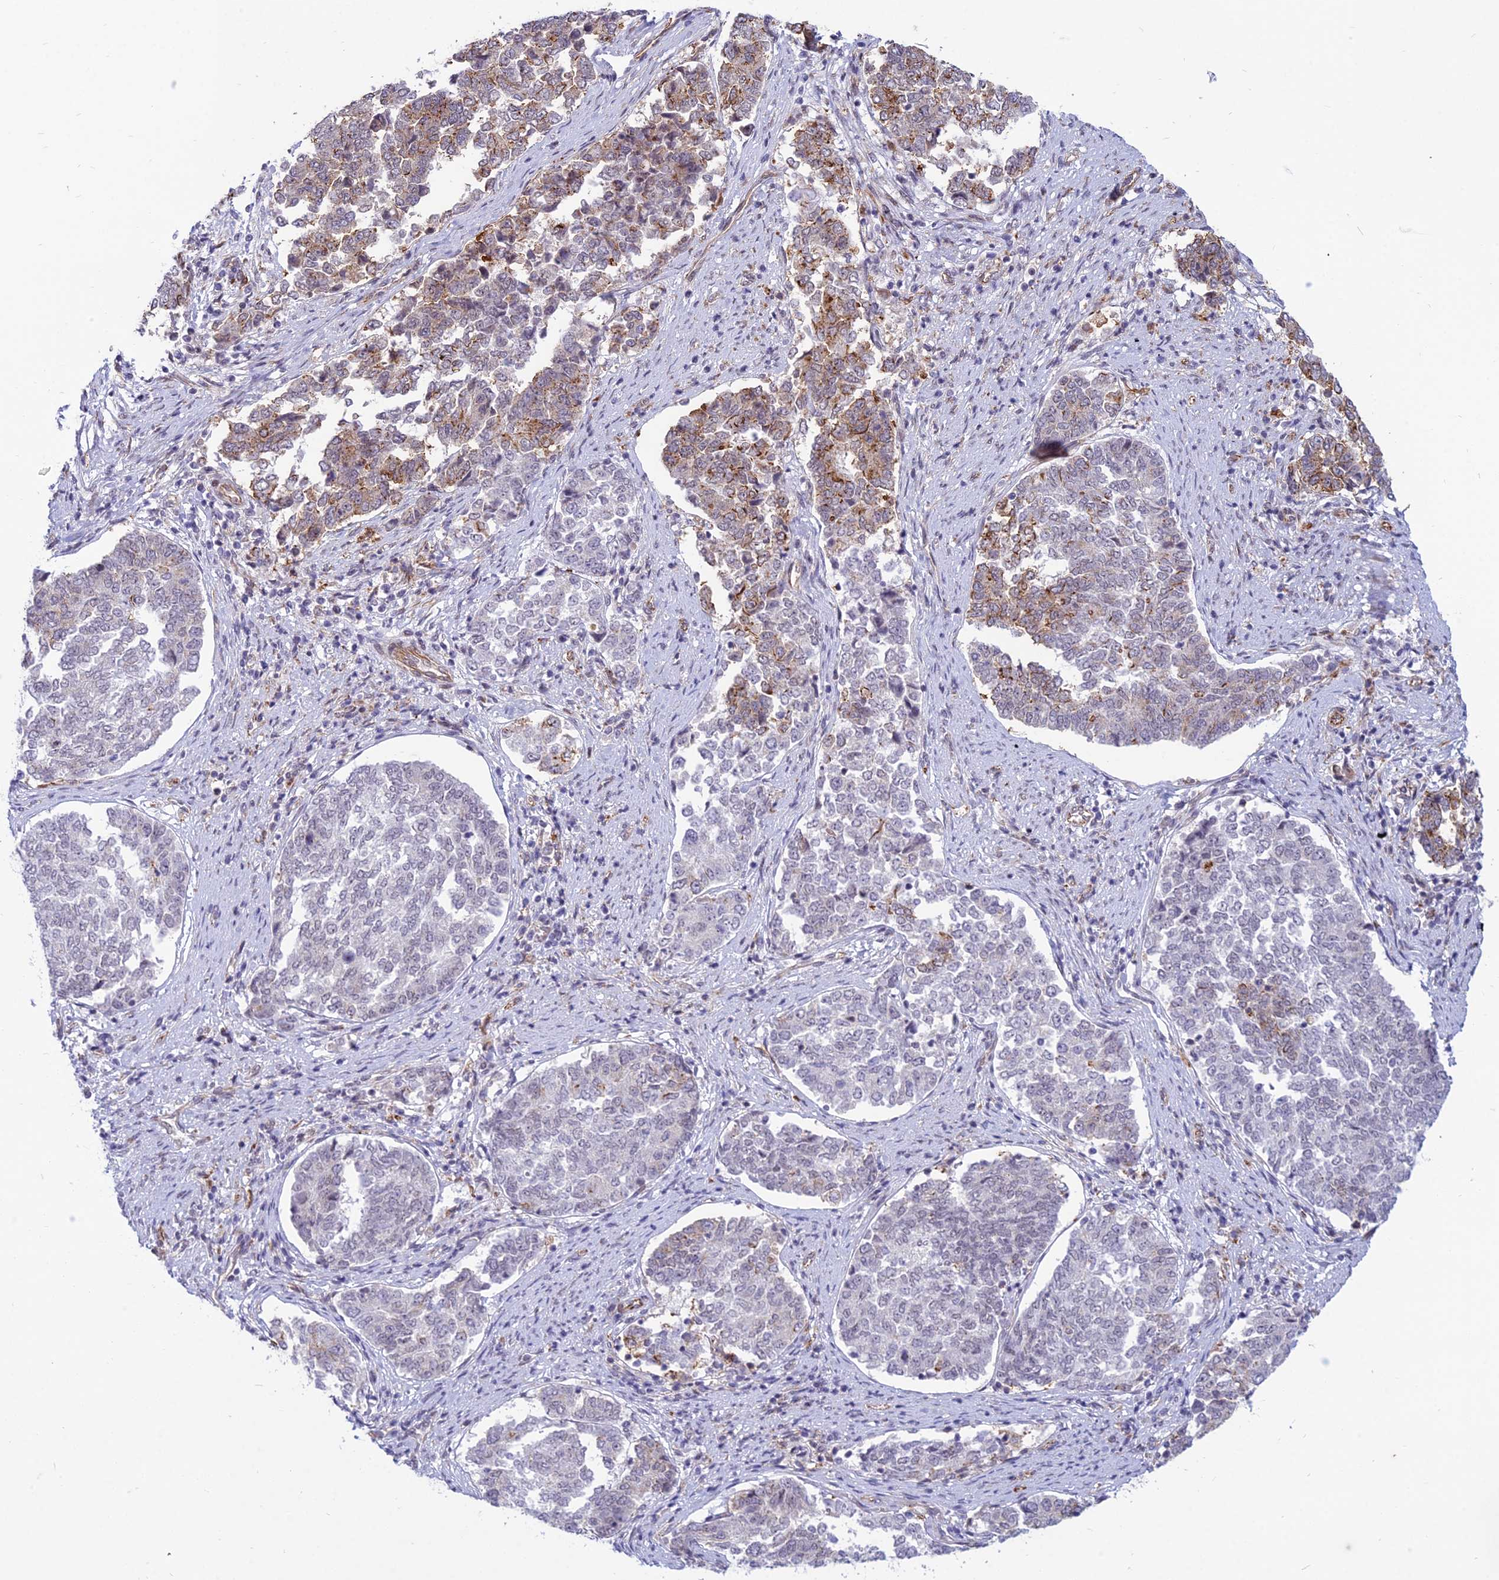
{"staining": {"intensity": "moderate", "quantity": "<25%", "location": "cytoplasmic/membranous"}, "tissue": "endometrial cancer", "cell_type": "Tumor cells", "image_type": "cancer", "snomed": [{"axis": "morphology", "description": "Adenocarcinoma, NOS"}, {"axis": "topography", "description": "Endometrium"}], "caption": "DAB immunohistochemical staining of endometrial cancer reveals moderate cytoplasmic/membranous protein expression in approximately <25% of tumor cells.", "gene": "SAPCD2", "patient": {"sex": "female", "age": 80}}